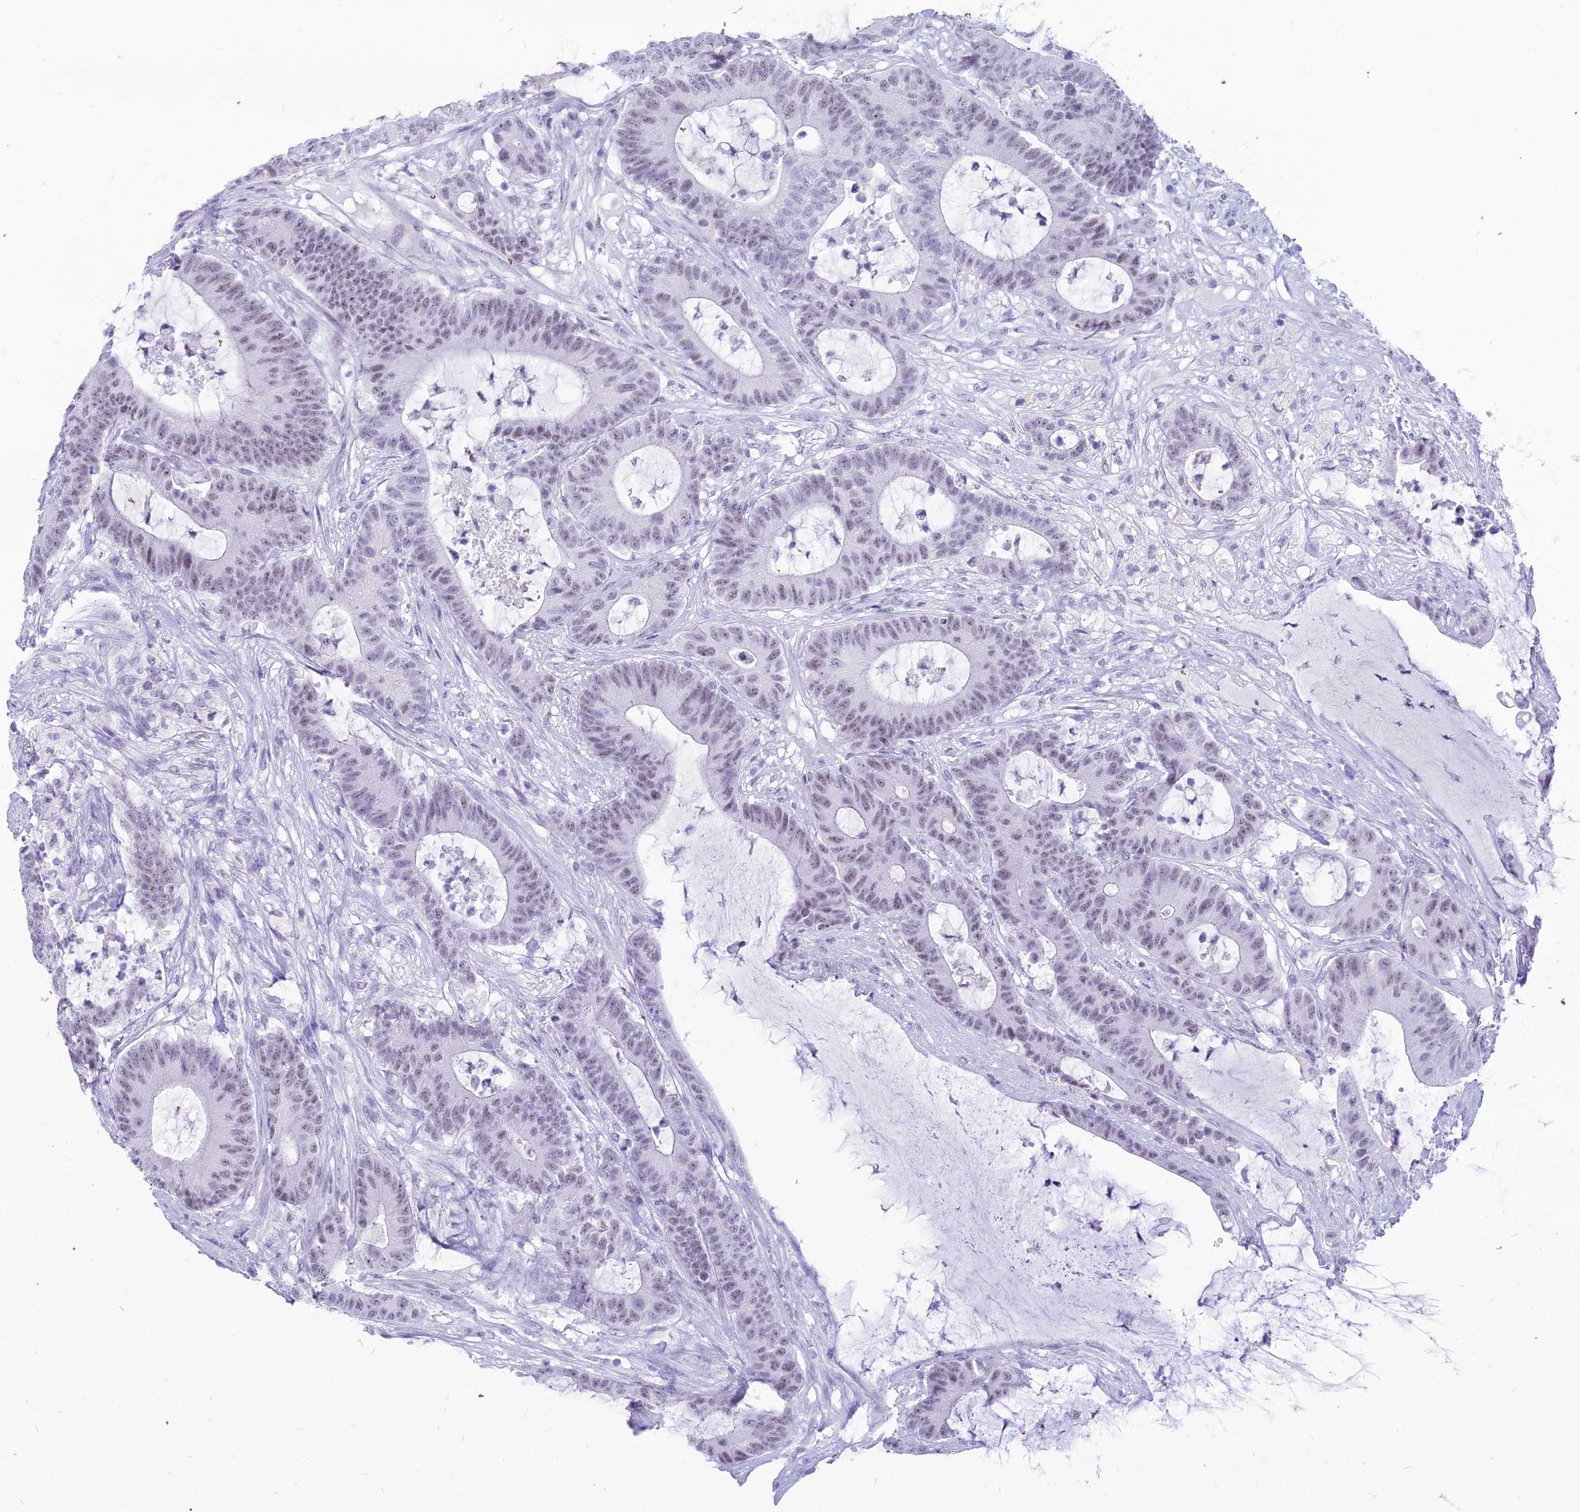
{"staining": {"intensity": "weak", "quantity": "25%-75%", "location": "nuclear"}, "tissue": "colorectal cancer", "cell_type": "Tumor cells", "image_type": "cancer", "snomed": [{"axis": "morphology", "description": "Adenocarcinoma, NOS"}, {"axis": "topography", "description": "Colon"}], "caption": "This photomicrograph exhibits immunohistochemistry (IHC) staining of colorectal cancer, with low weak nuclear positivity in about 25%-75% of tumor cells.", "gene": "DHX40", "patient": {"sex": "female", "age": 84}}